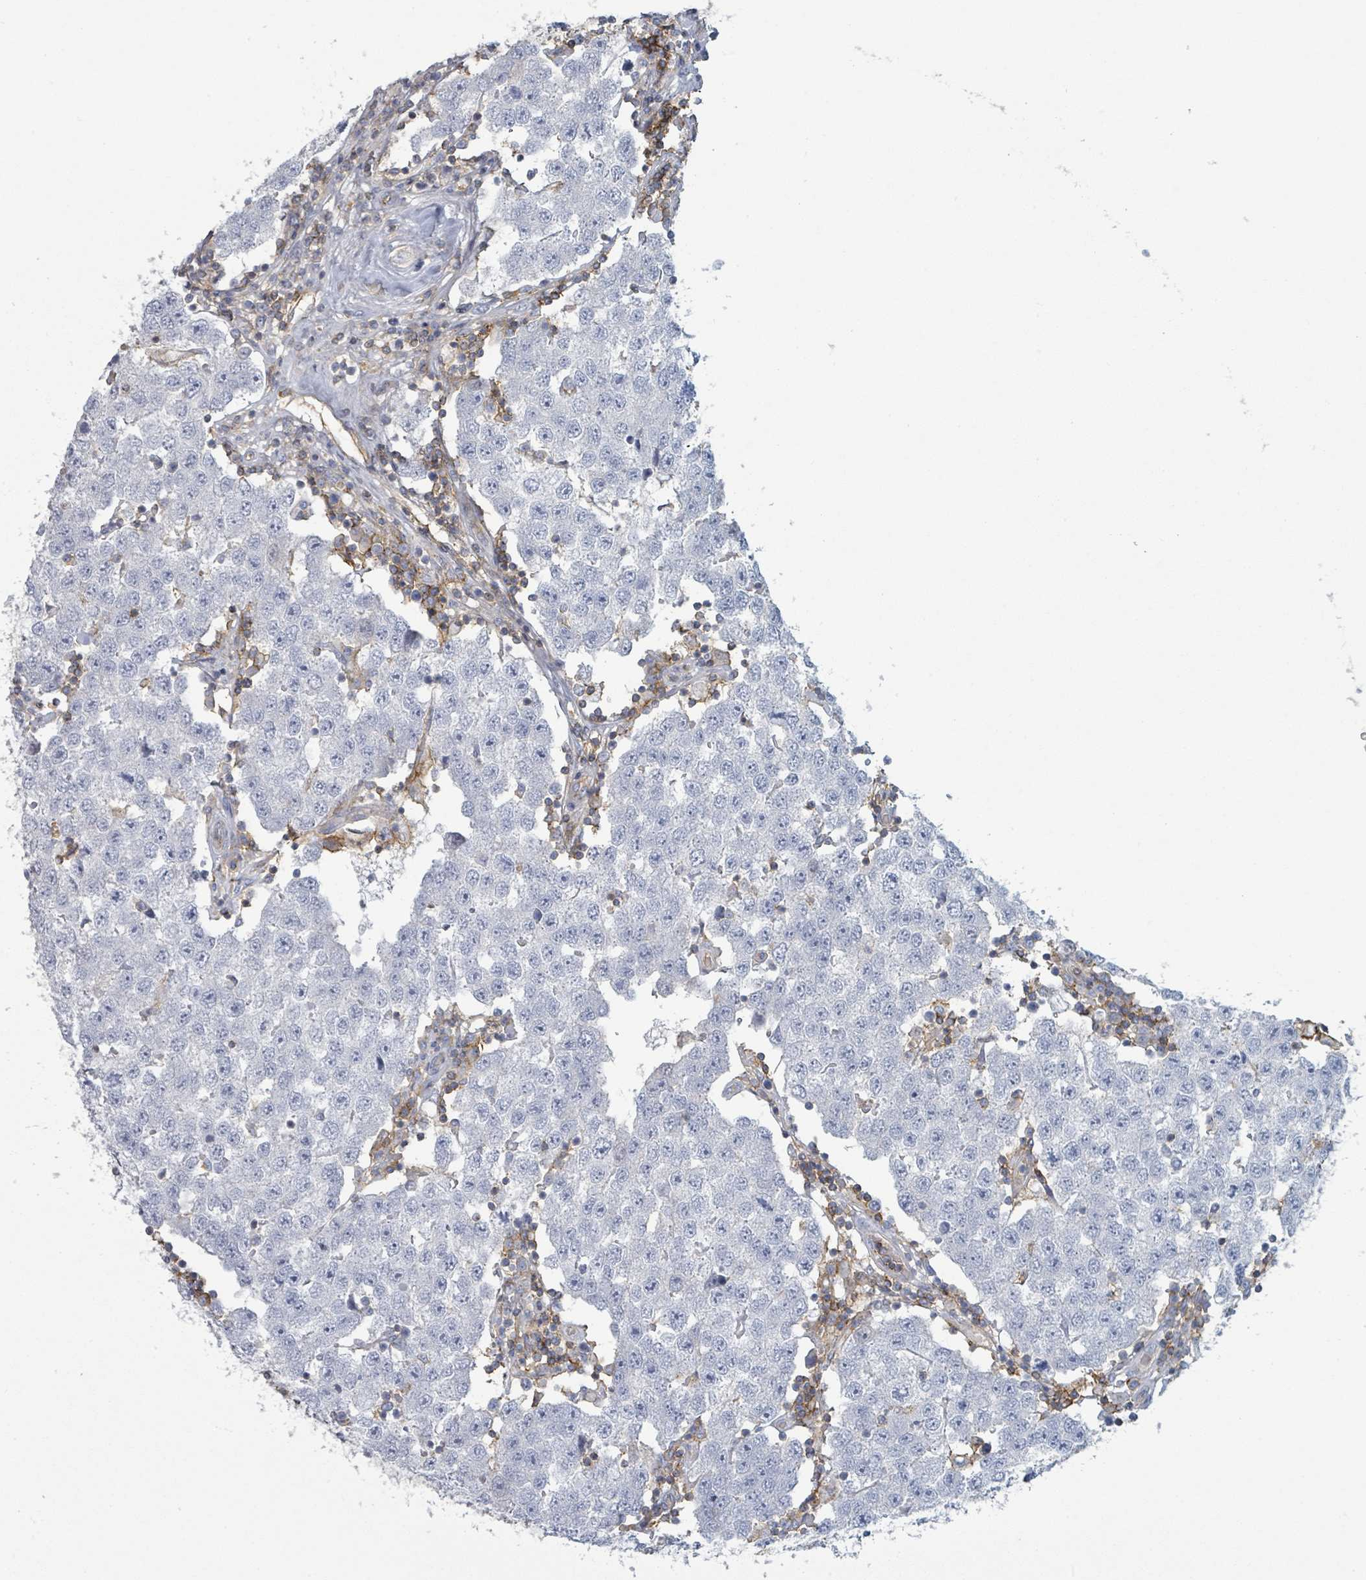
{"staining": {"intensity": "negative", "quantity": "none", "location": "none"}, "tissue": "testis cancer", "cell_type": "Tumor cells", "image_type": "cancer", "snomed": [{"axis": "morphology", "description": "Seminoma, NOS"}, {"axis": "topography", "description": "Testis"}], "caption": "High power microscopy image of an IHC micrograph of seminoma (testis), revealing no significant expression in tumor cells. (DAB (3,3'-diaminobenzidine) immunohistochemistry (IHC) with hematoxylin counter stain).", "gene": "TNFRSF14", "patient": {"sex": "male", "age": 34}}